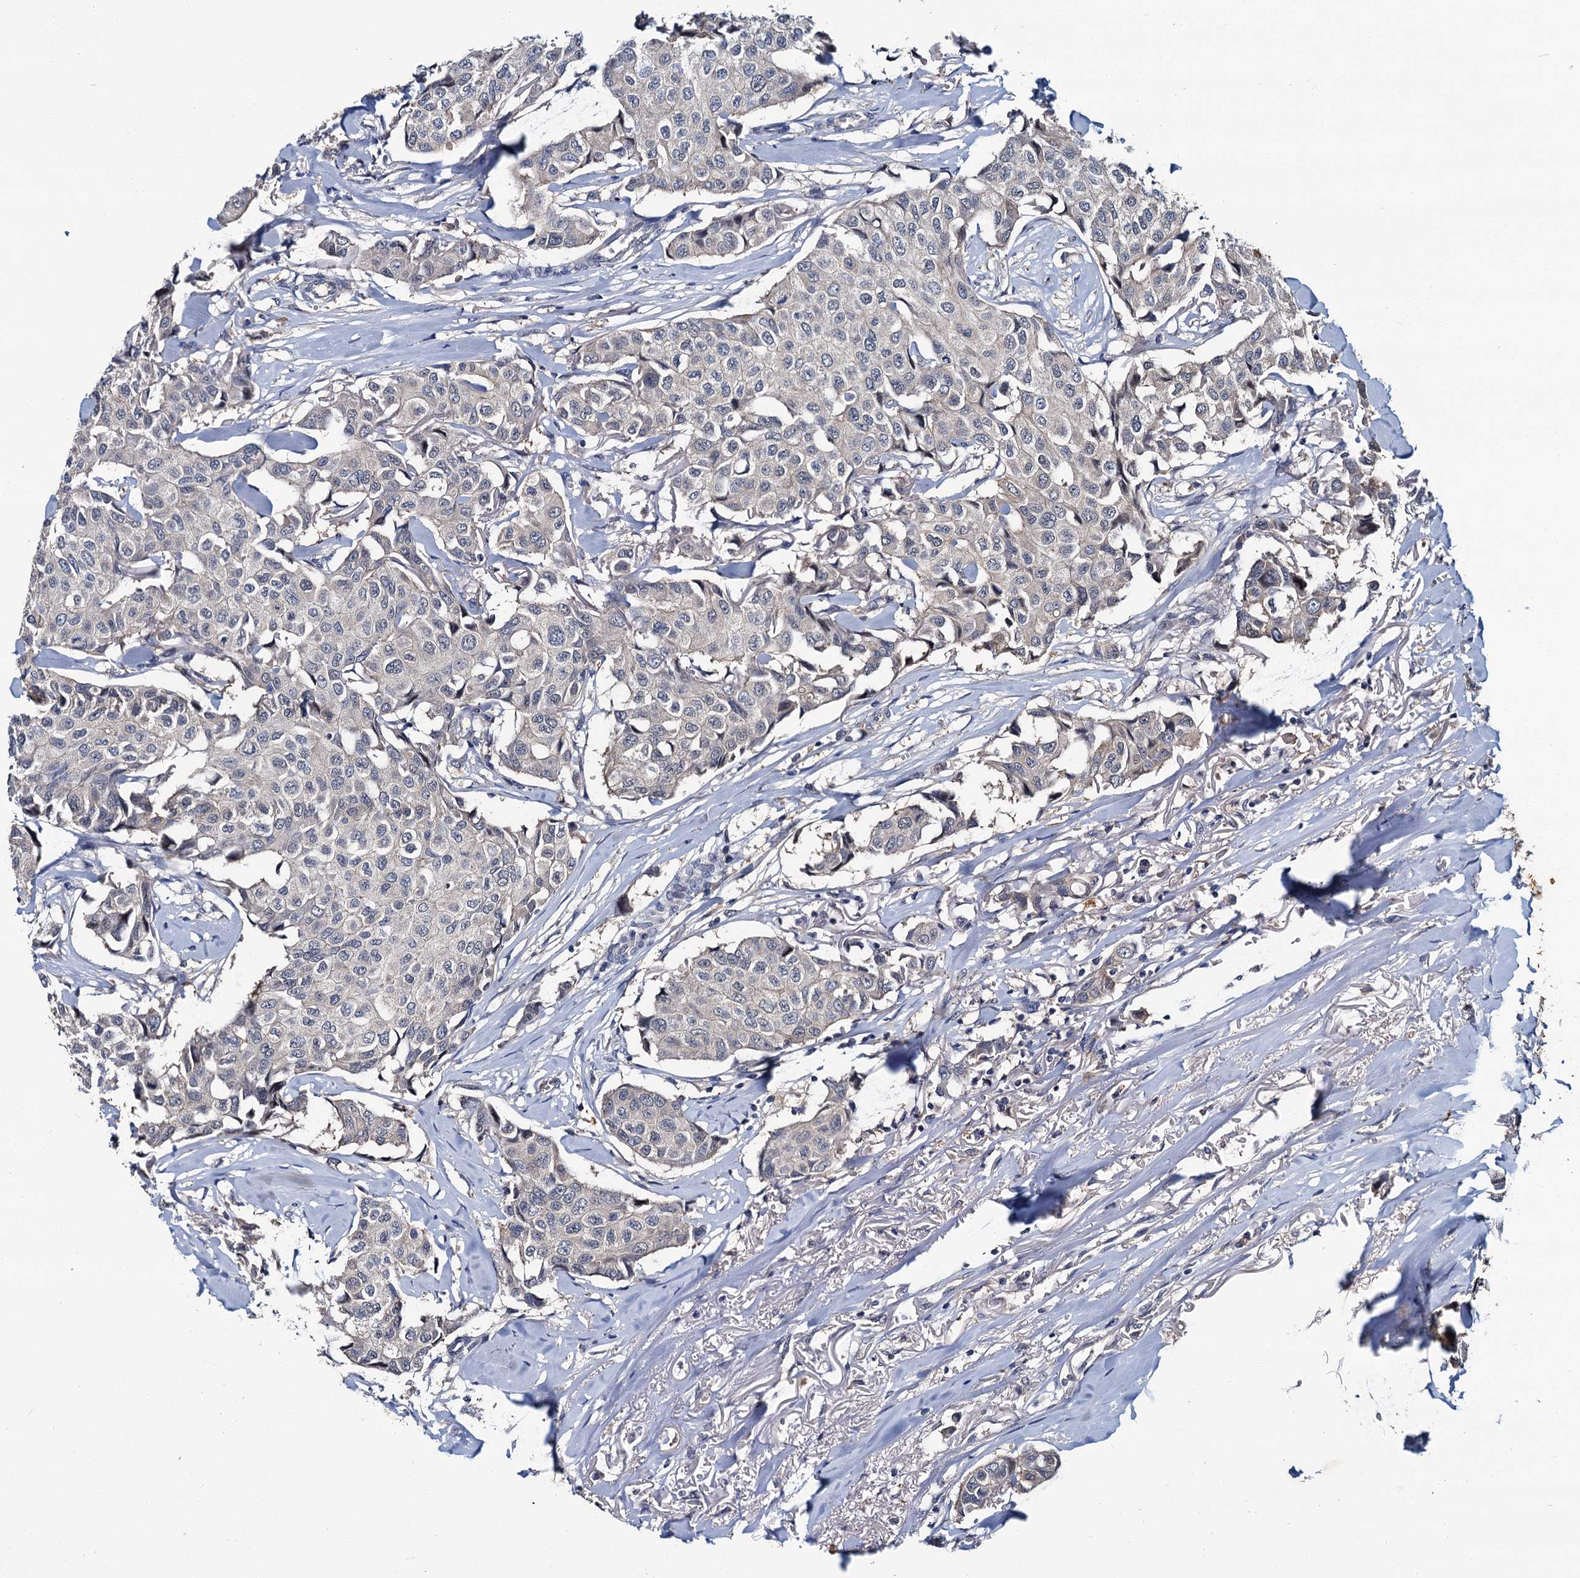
{"staining": {"intensity": "negative", "quantity": "none", "location": "none"}, "tissue": "breast cancer", "cell_type": "Tumor cells", "image_type": "cancer", "snomed": [{"axis": "morphology", "description": "Duct carcinoma"}, {"axis": "topography", "description": "Breast"}], "caption": "The photomicrograph demonstrates no significant positivity in tumor cells of infiltrating ductal carcinoma (breast). (Brightfield microscopy of DAB immunohistochemistry at high magnification).", "gene": "SLC46A3", "patient": {"sex": "female", "age": 80}}